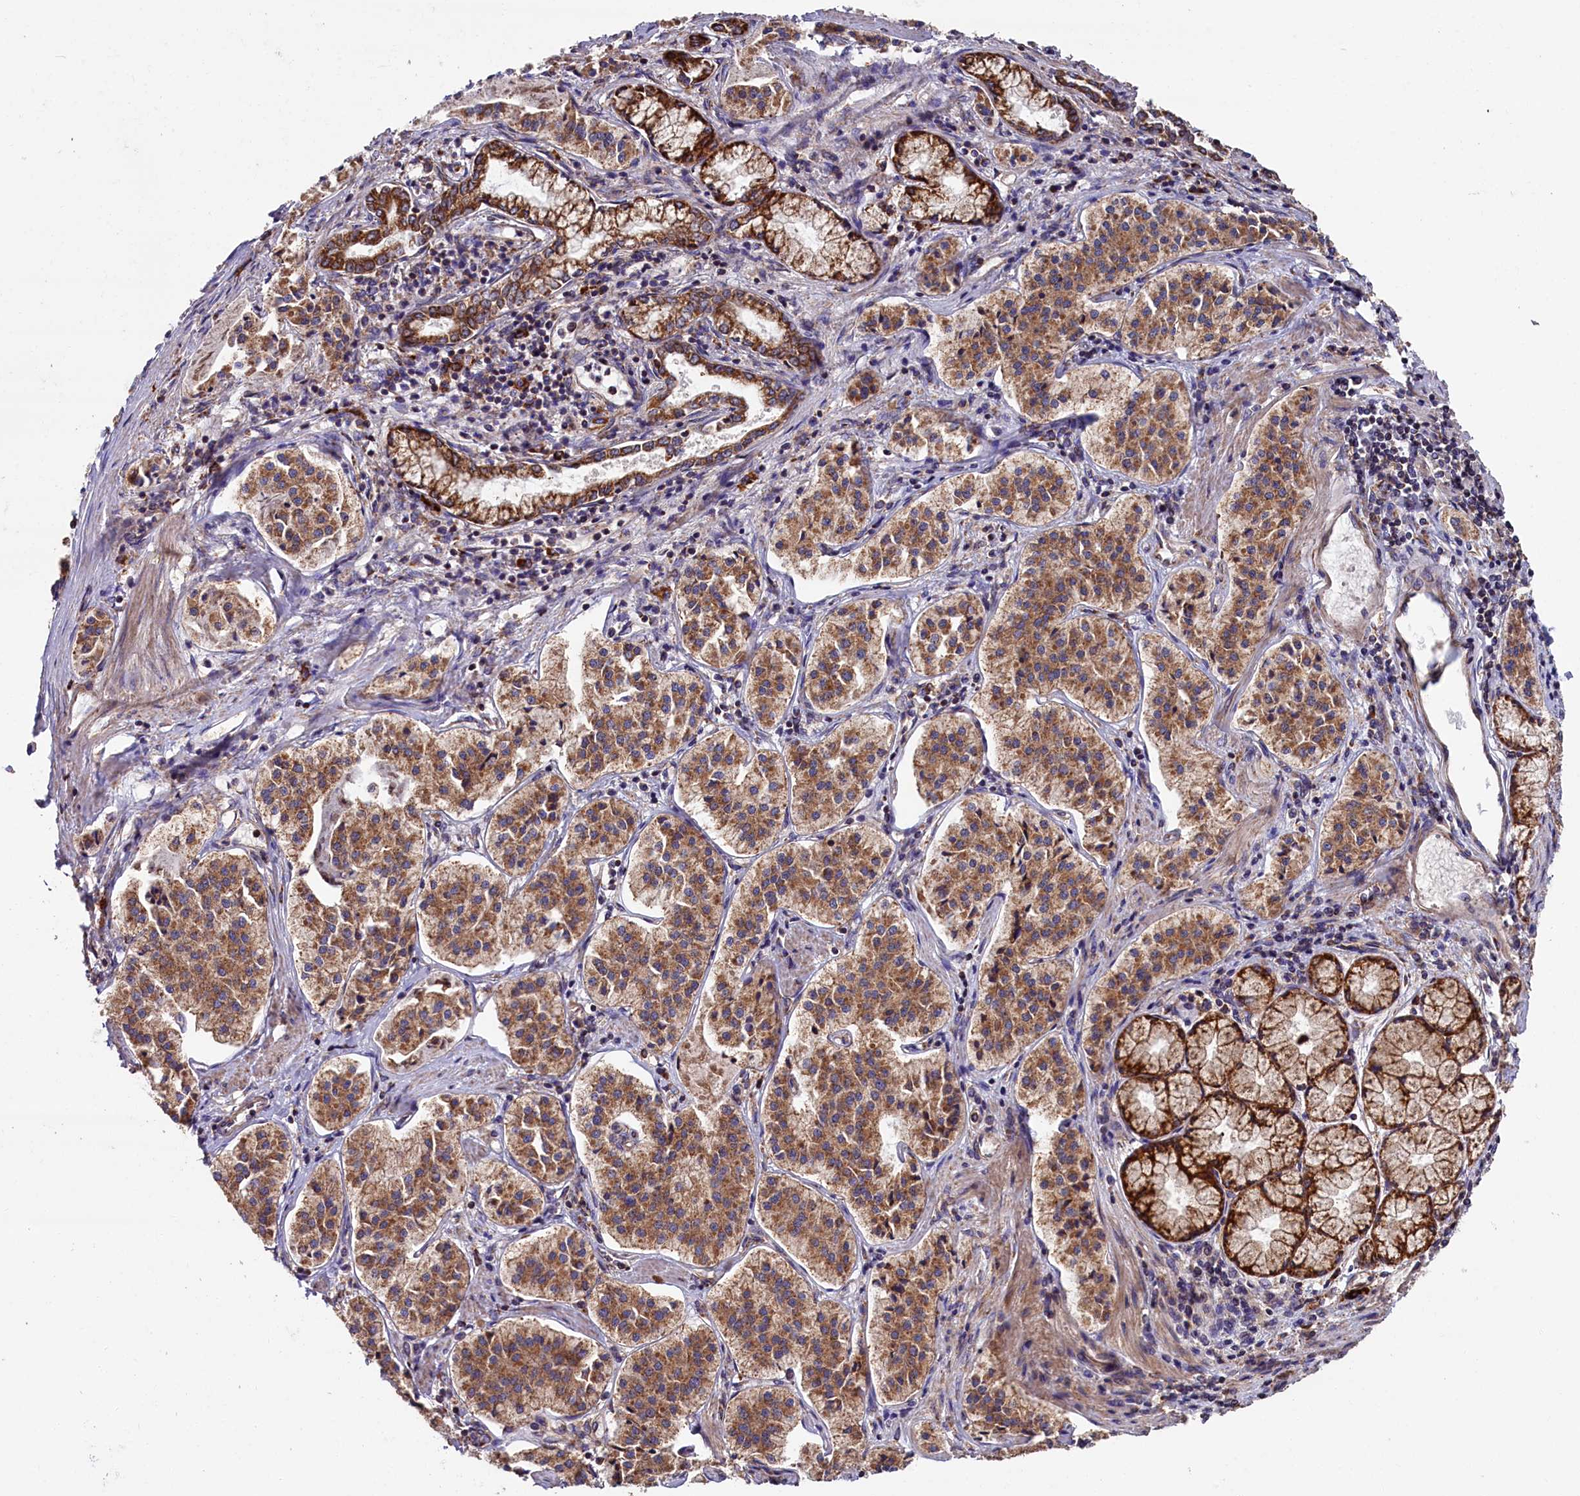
{"staining": {"intensity": "moderate", "quantity": ">75%", "location": "cytoplasmic/membranous"}, "tissue": "pancreatic cancer", "cell_type": "Tumor cells", "image_type": "cancer", "snomed": [{"axis": "morphology", "description": "Adenocarcinoma, NOS"}, {"axis": "topography", "description": "Pancreas"}], "caption": "Pancreatic cancer (adenocarcinoma) tissue reveals moderate cytoplasmic/membranous expression in about >75% of tumor cells, visualized by immunohistochemistry.", "gene": "ZSWIM1", "patient": {"sex": "female", "age": 50}}